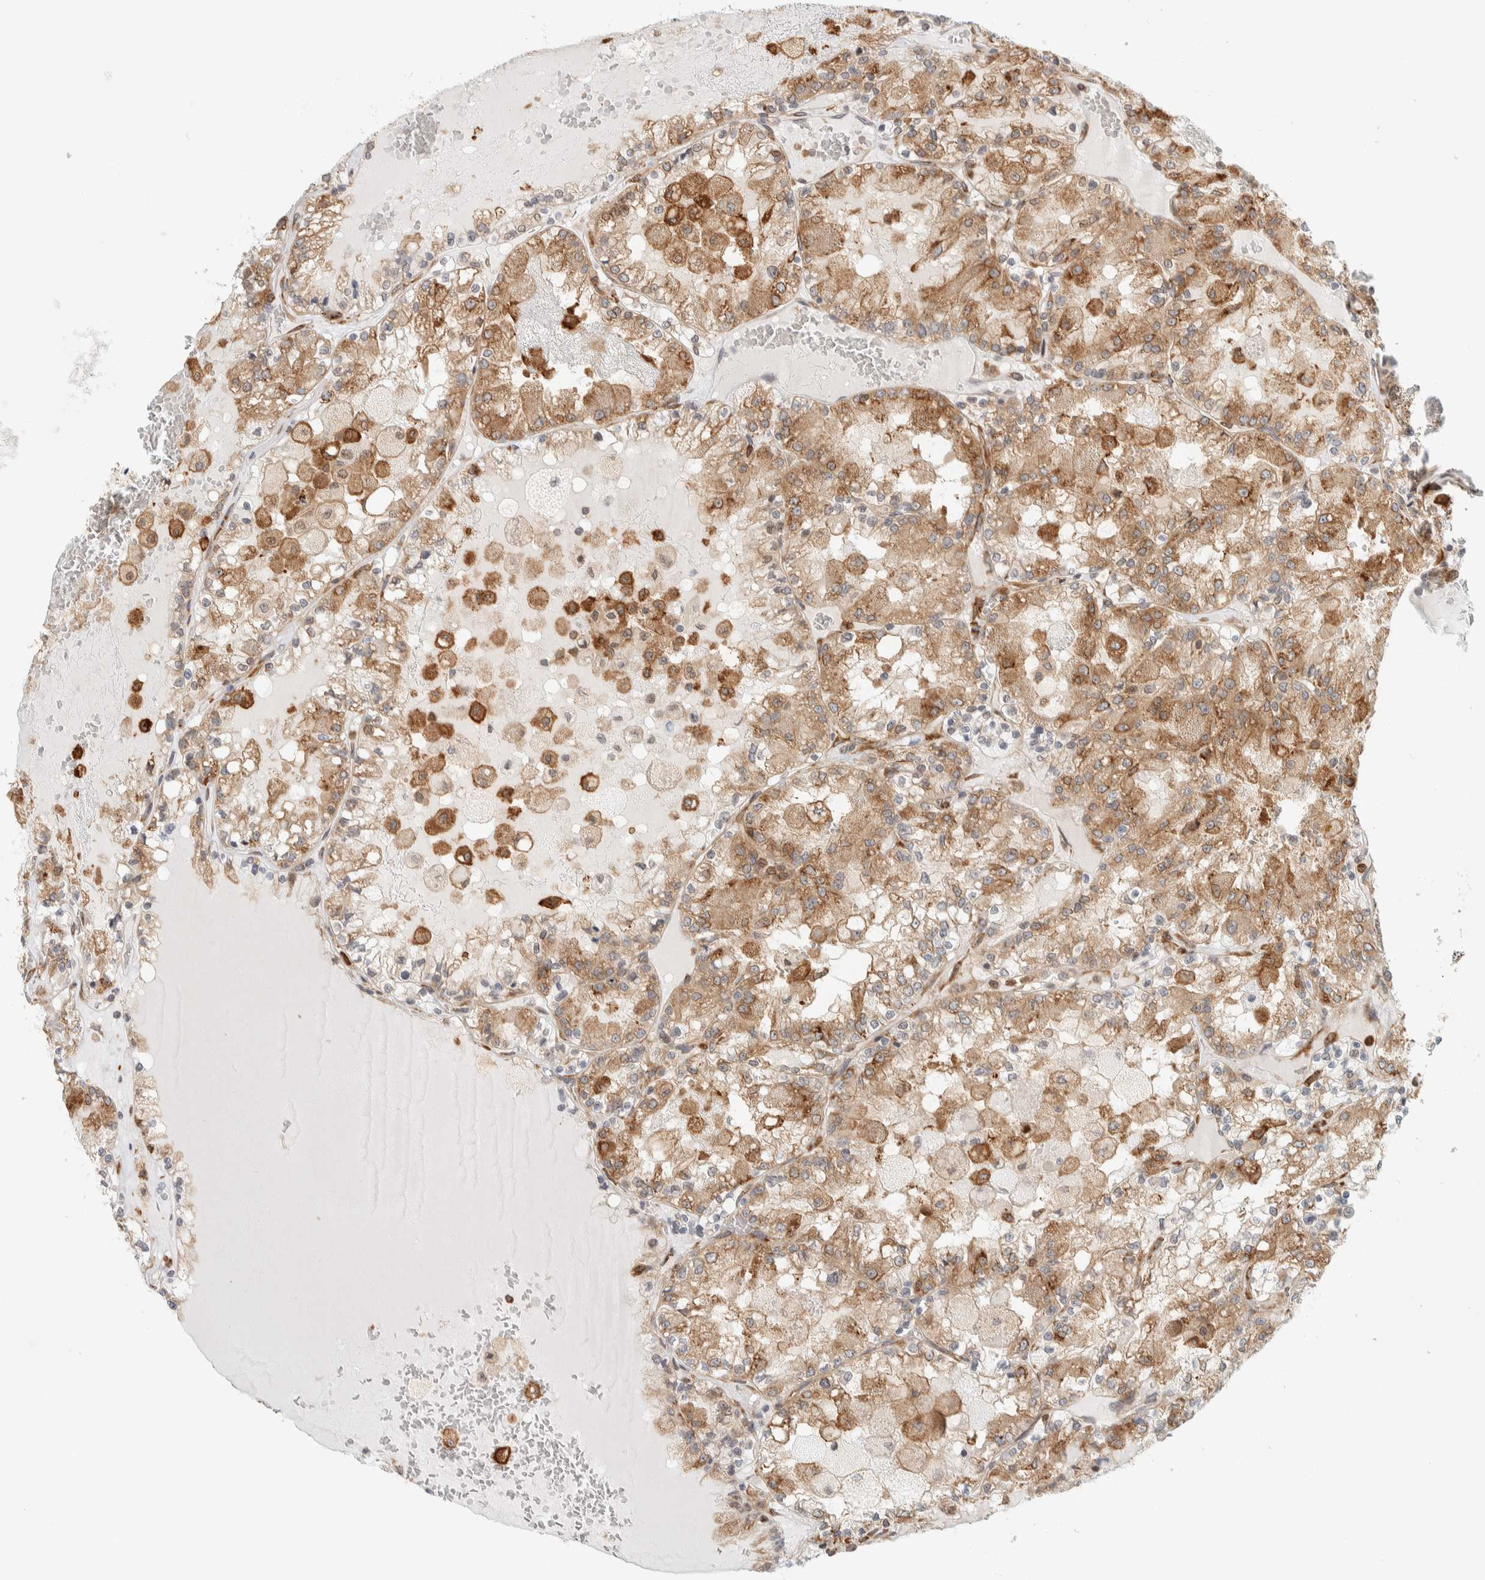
{"staining": {"intensity": "moderate", "quantity": ">75%", "location": "cytoplasmic/membranous"}, "tissue": "renal cancer", "cell_type": "Tumor cells", "image_type": "cancer", "snomed": [{"axis": "morphology", "description": "Adenocarcinoma, NOS"}, {"axis": "topography", "description": "Kidney"}], "caption": "Protein expression analysis of renal adenocarcinoma demonstrates moderate cytoplasmic/membranous staining in approximately >75% of tumor cells.", "gene": "LLGL2", "patient": {"sex": "female", "age": 56}}